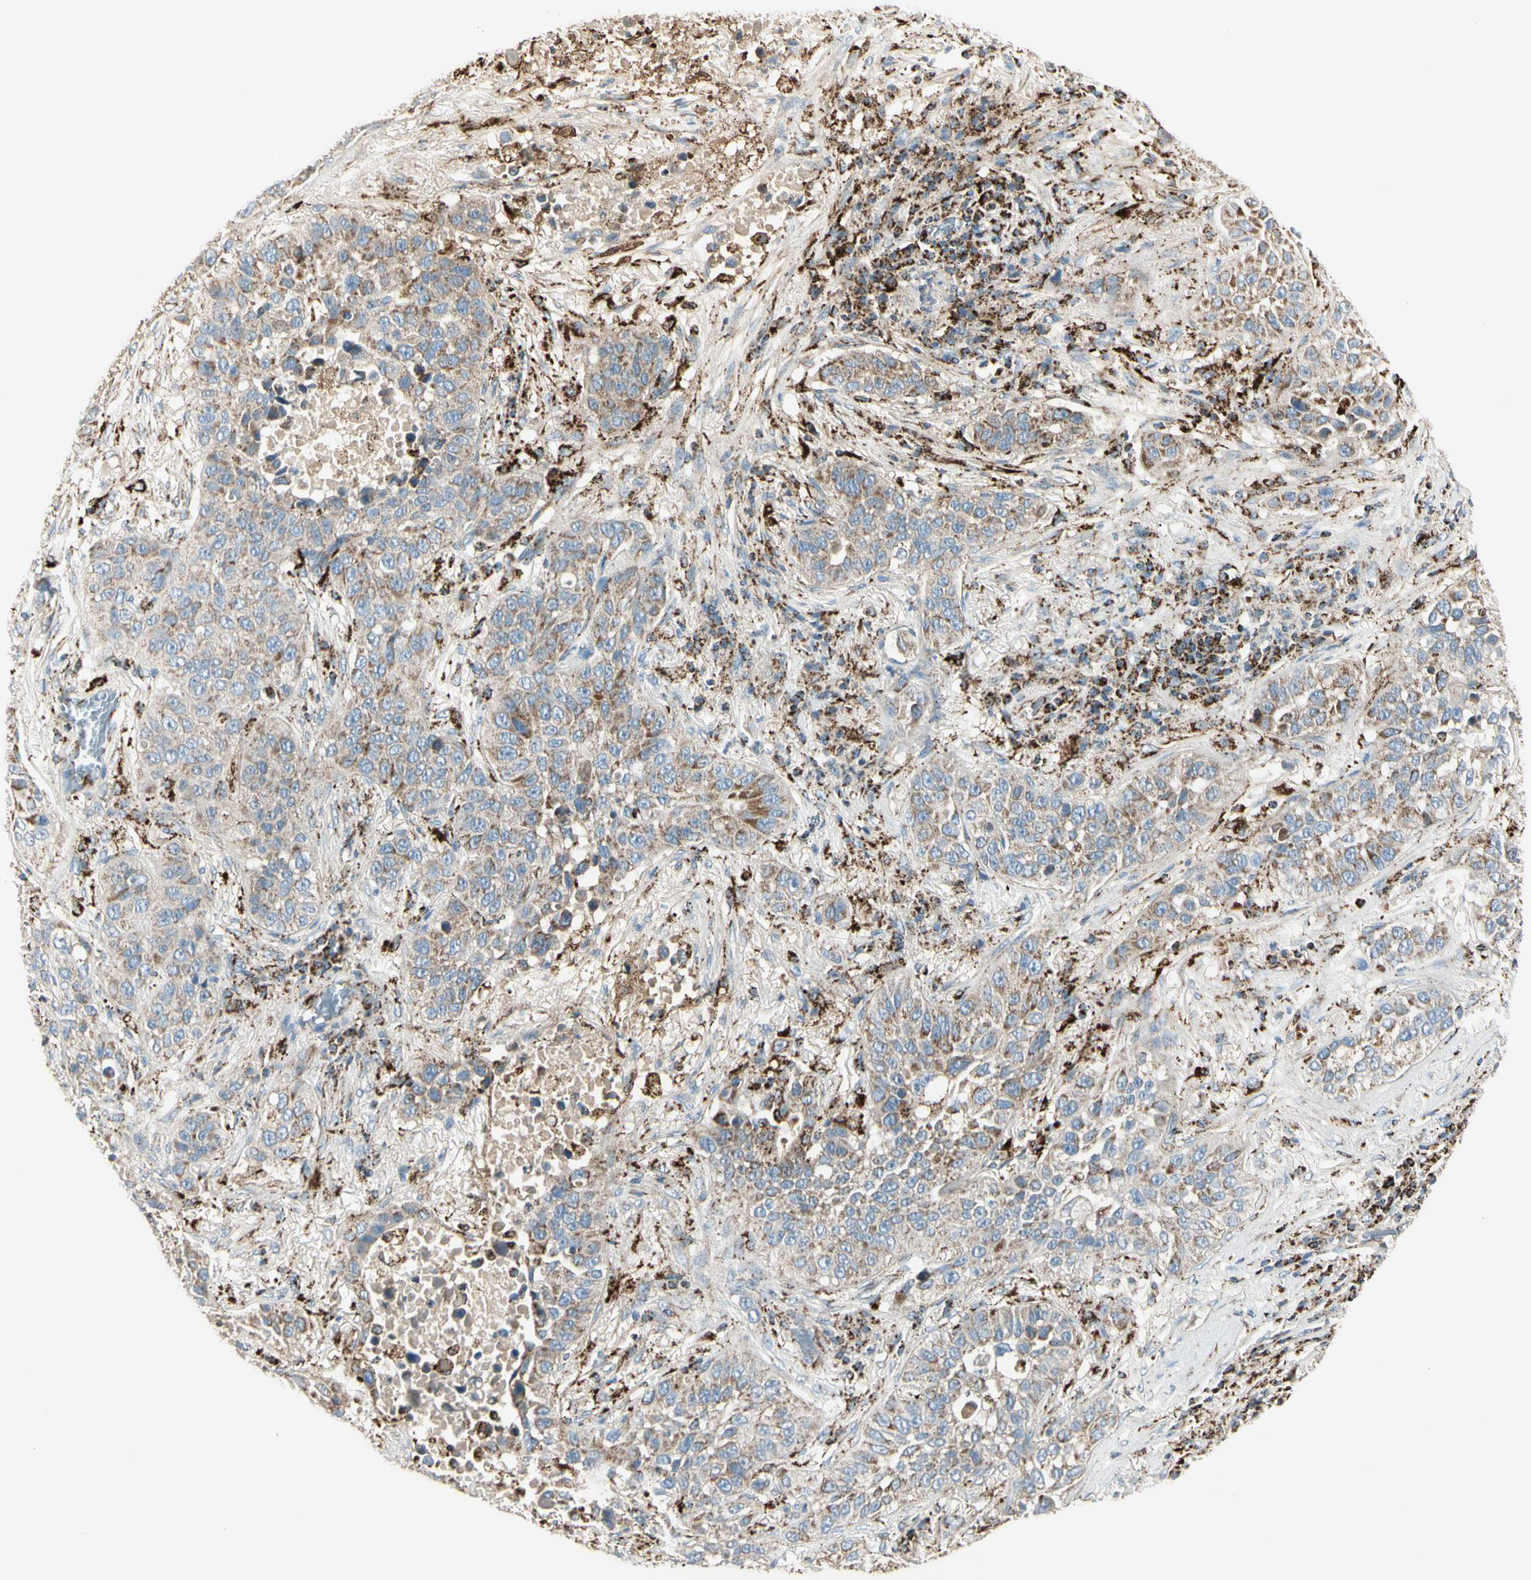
{"staining": {"intensity": "weak", "quantity": ">75%", "location": "cytoplasmic/membranous"}, "tissue": "lung cancer", "cell_type": "Tumor cells", "image_type": "cancer", "snomed": [{"axis": "morphology", "description": "Squamous cell carcinoma, NOS"}, {"axis": "topography", "description": "Lung"}], "caption": "Immunohistochemical staining of human lung squamous cell carcinoma exhibits low levels of weak cytoplasmic/membranous protein staining in approximately >75% of tumor cells.", "gene": "ME2", "patient": {"sex": "male", "age": 57}}